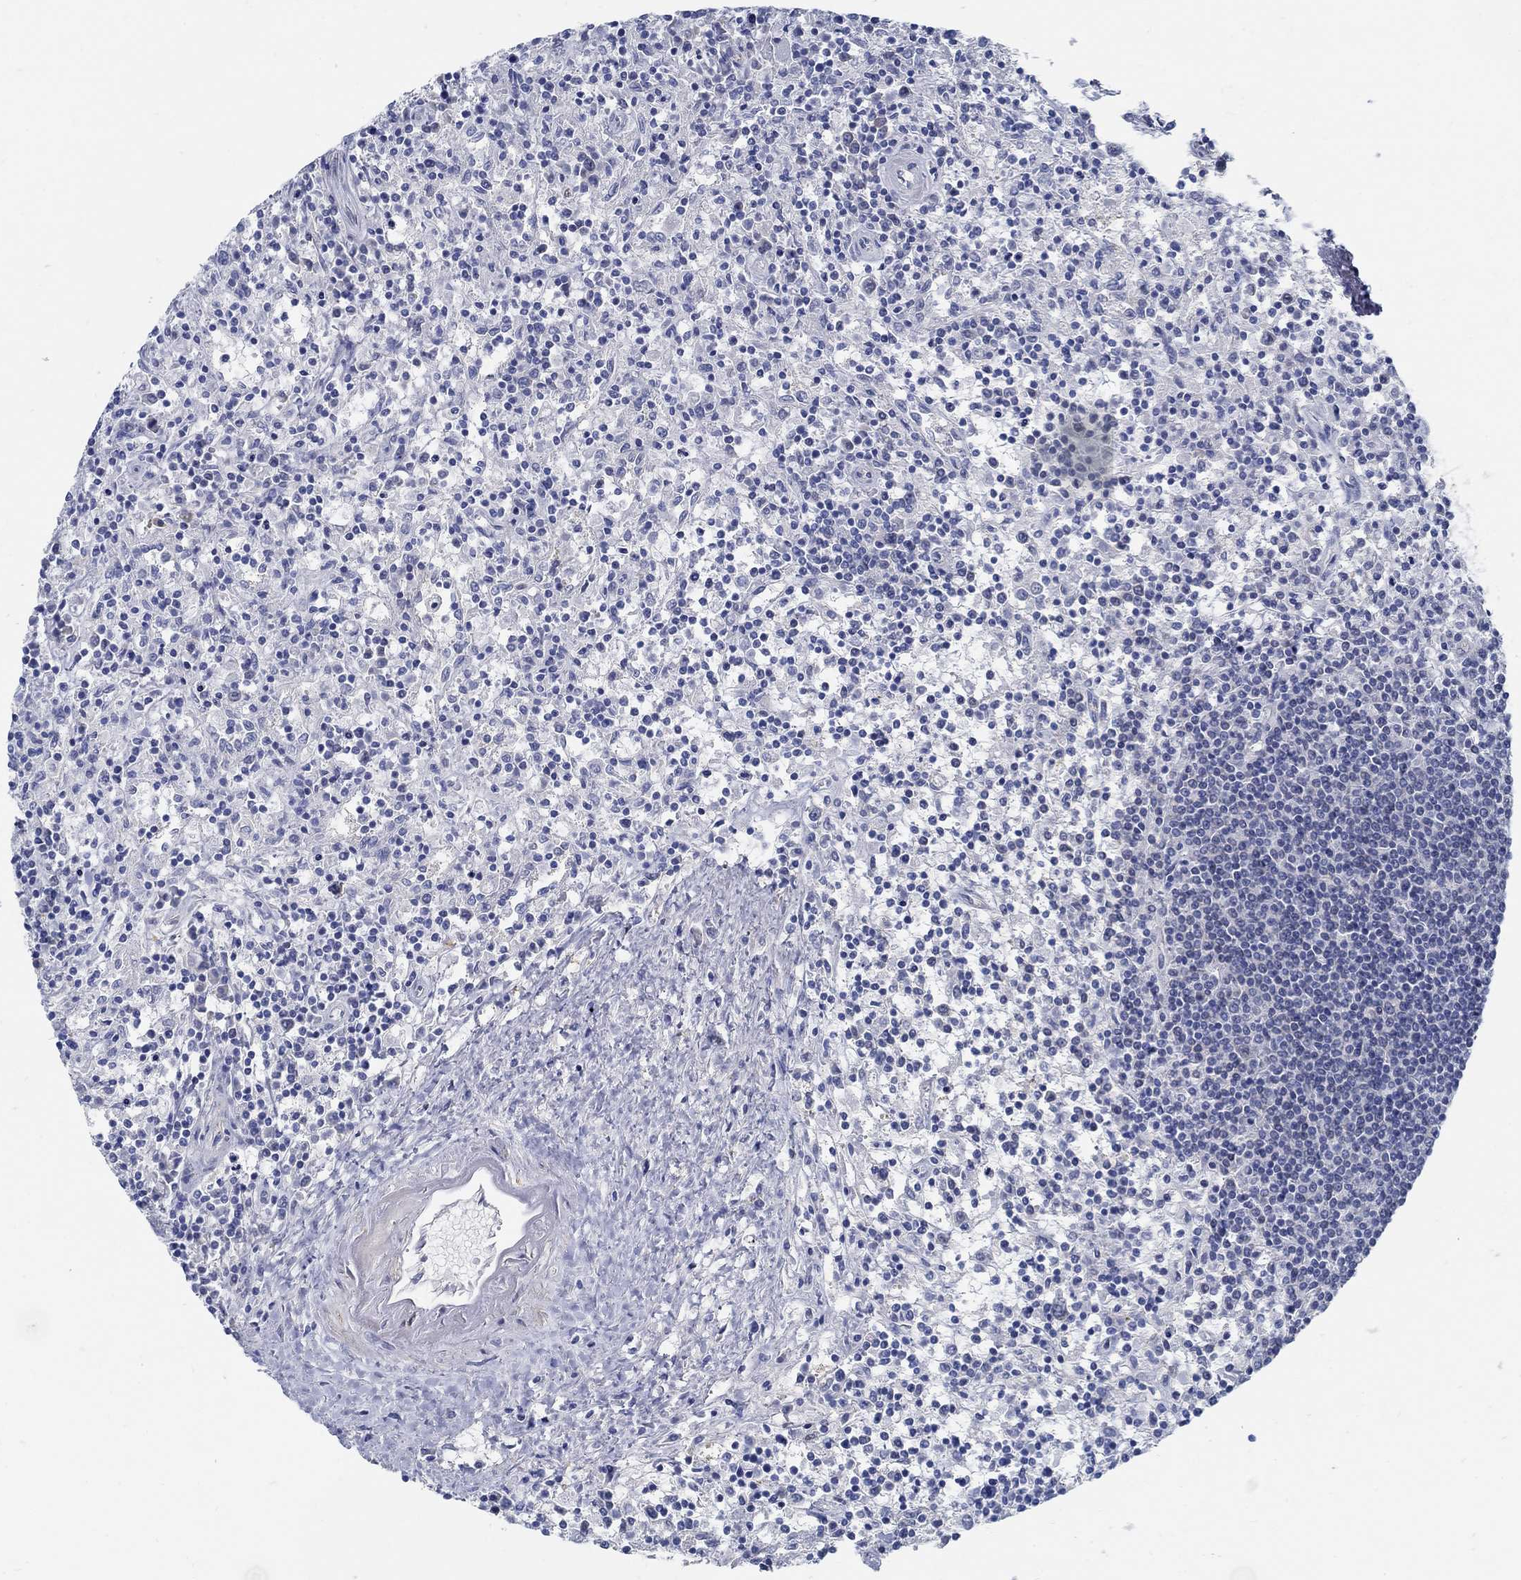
{"staining": {"intensity": "negative", "quantity": "none", "location": "none"}, "tissue": "lymphoma", "cell_type": "Tumor cells", "image_type": "cancer", "snomed": [{"axis": "morphology", "description": "Malignant lymphoma, non-Hodgkin's type, Low grade"}, {"axis": "topography", "description": "Spleen"}], "caption": "Tumor cells show no significant positivity in malignant lymphoma, non-Hodgkin's type (low-grade).", "gene": "C15orf39", "patient": {"sex": "male", "age": 62}}